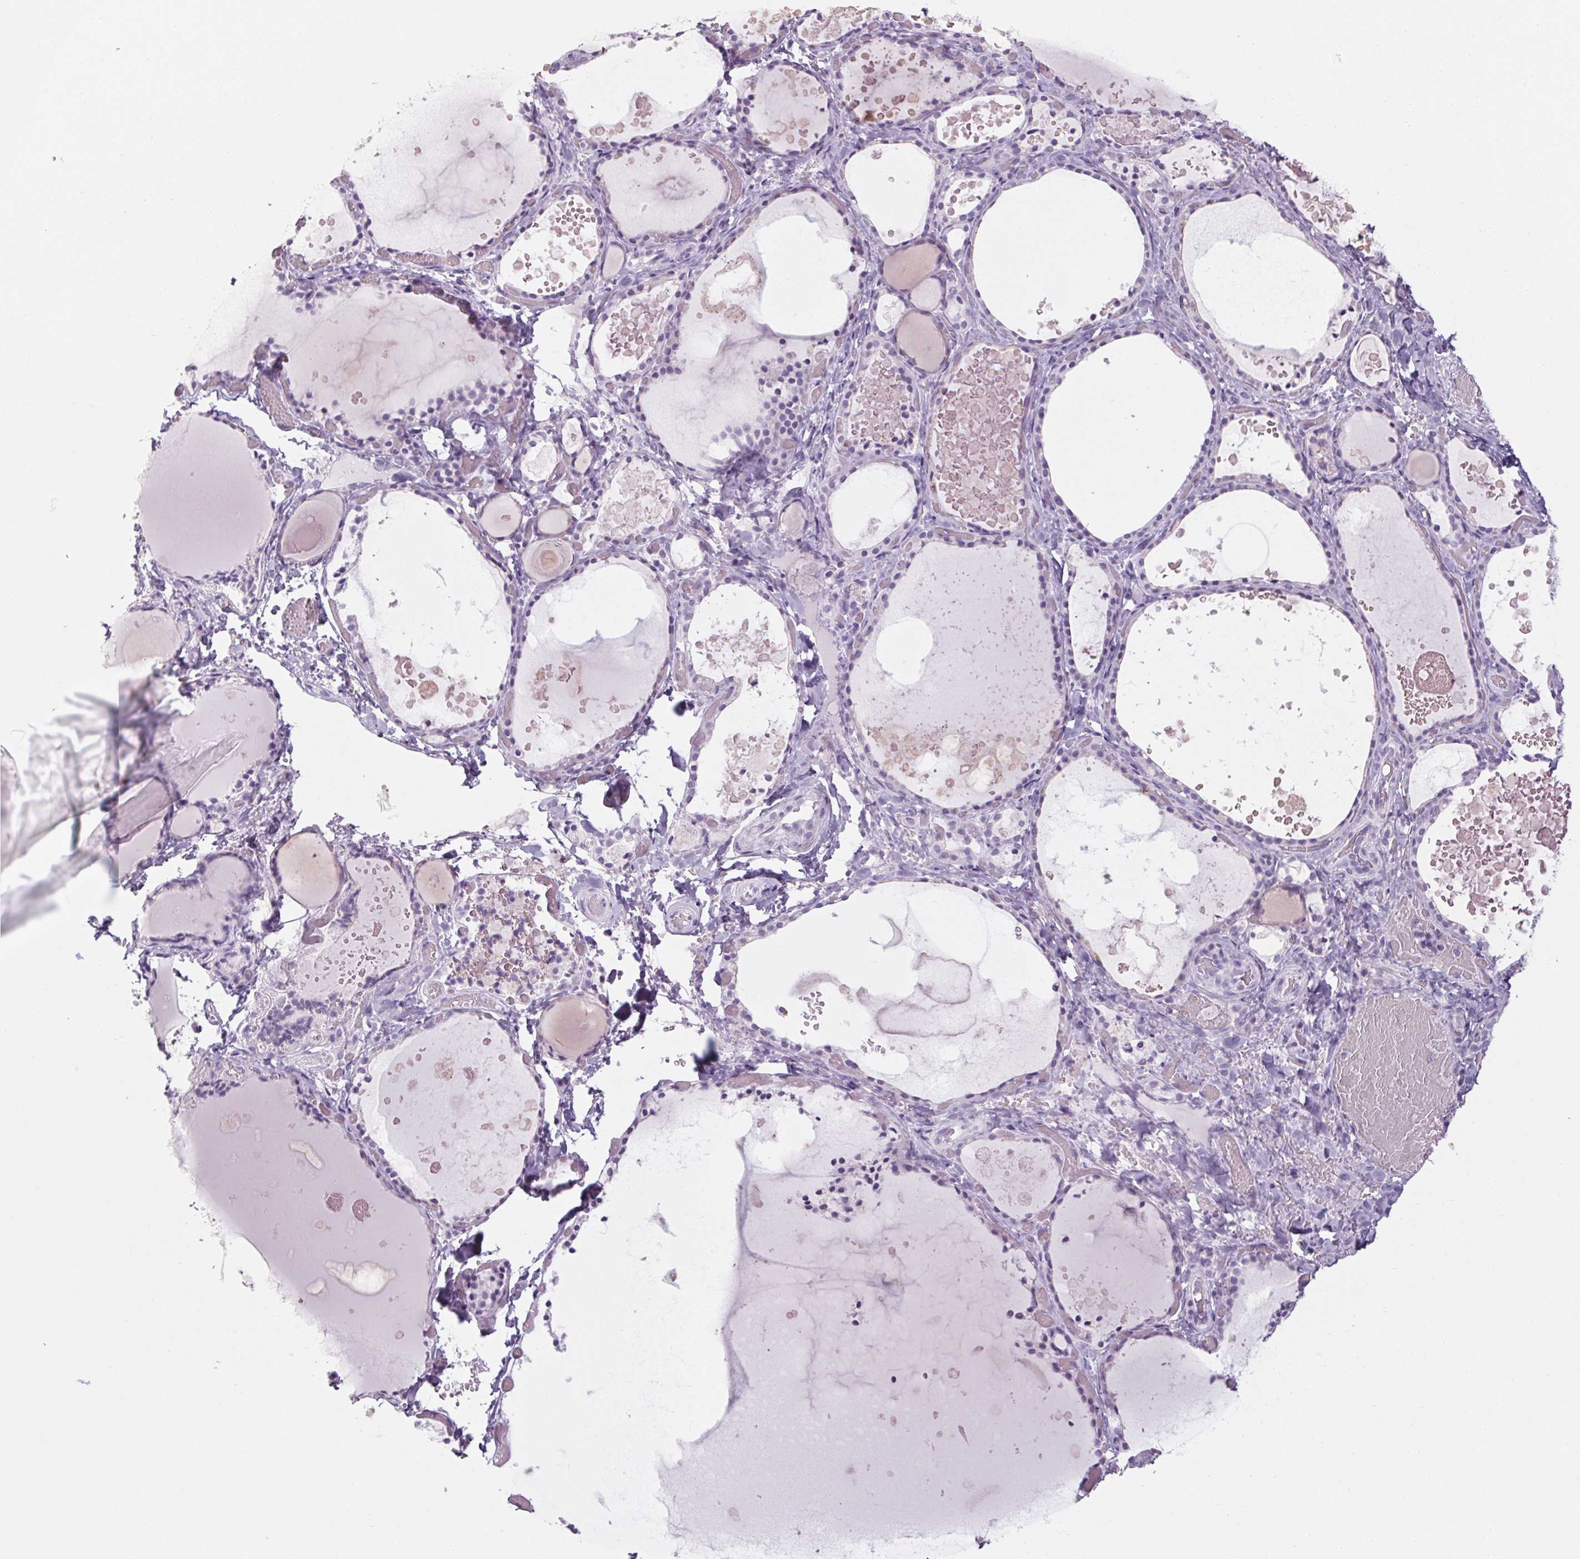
{"staining": {"intensity": "negative", "quantity": "none", "location": "none"}, "tissue": "thyroid gland", "cell_type": "Glandular cells", "image_type": "normal", "snomed": [{"axis": "morphology", "description": "Normal tissue, NOS"}, {"axis": "topography", "description": "Thyroid gland"}], "caption": "The histopathology image demonstrates no staining of glandular cells in benign thyroid gland.", "gene": "RPTN", "patient": {"sex": "female", "age": 56}}